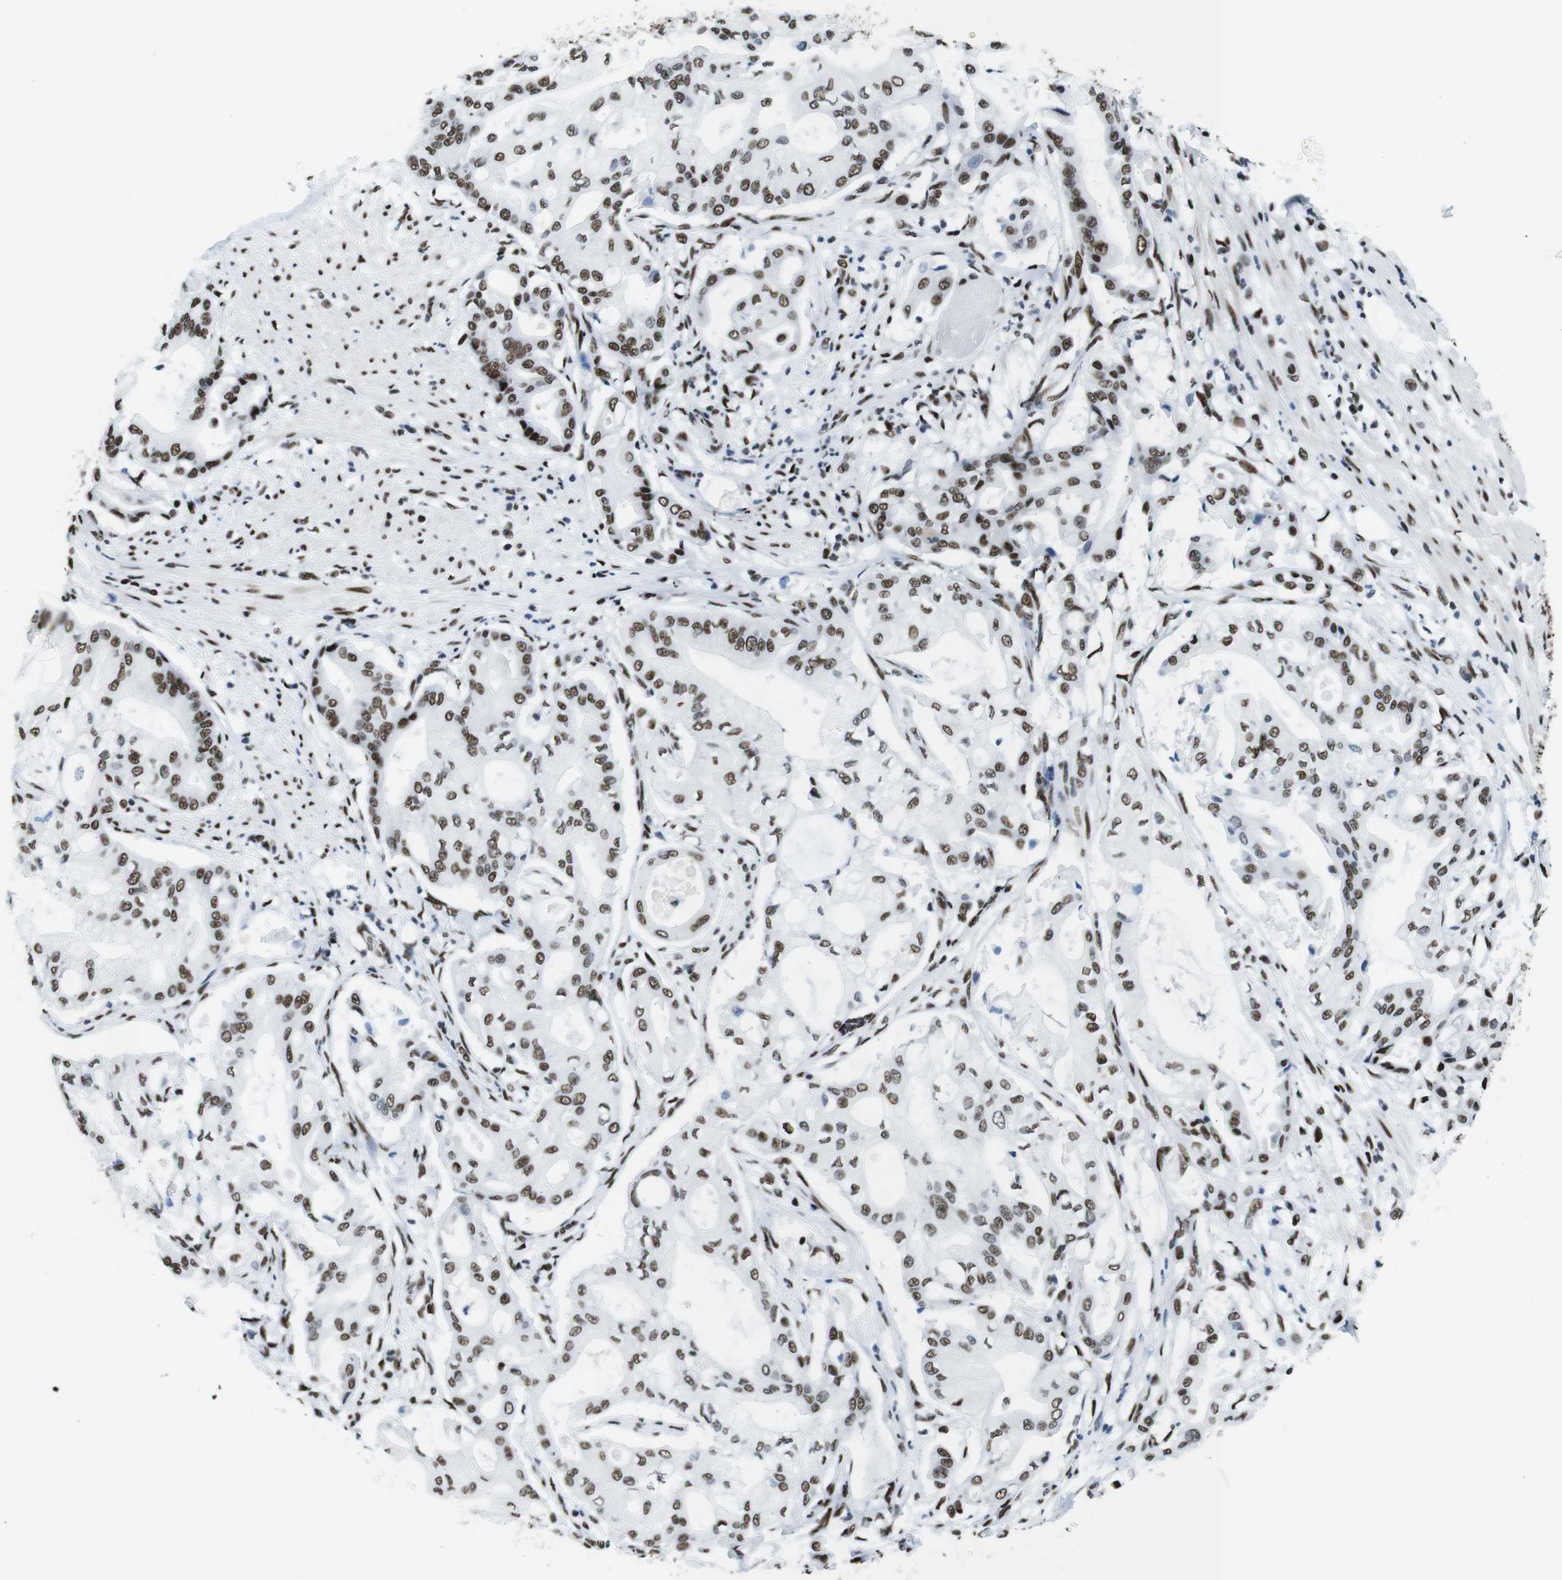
{"staining": {"intensity": "moderate", "quantity": ">75%", "location": "nuclear"}, "tissue": "pancreatic cancer", "cell_type": "Tumor cells", "image_type": "cancer", "snomed": [{"axis": "morphology", "description": "Adenocarcinoma, NOS"}, {"axis": "morphology", "description": "Adenocarcinoma, metastatic, NOS"}, {"axis": "topography", "description": "Lymph node"}, {"axis": "topography", "description": "Pancreas"}, {"axis": "topography", "description": "Duodenum"}], "caption": "Immunohistochemical staining of human pancreatic cancer displays medium levels of moderate nuclear protein staining in approximately >75% of tumor cells. (IHC, brightfield microscopy, high magnification).", "gene": "CITED2", "patient": {"sex": "female", "age": 64}}